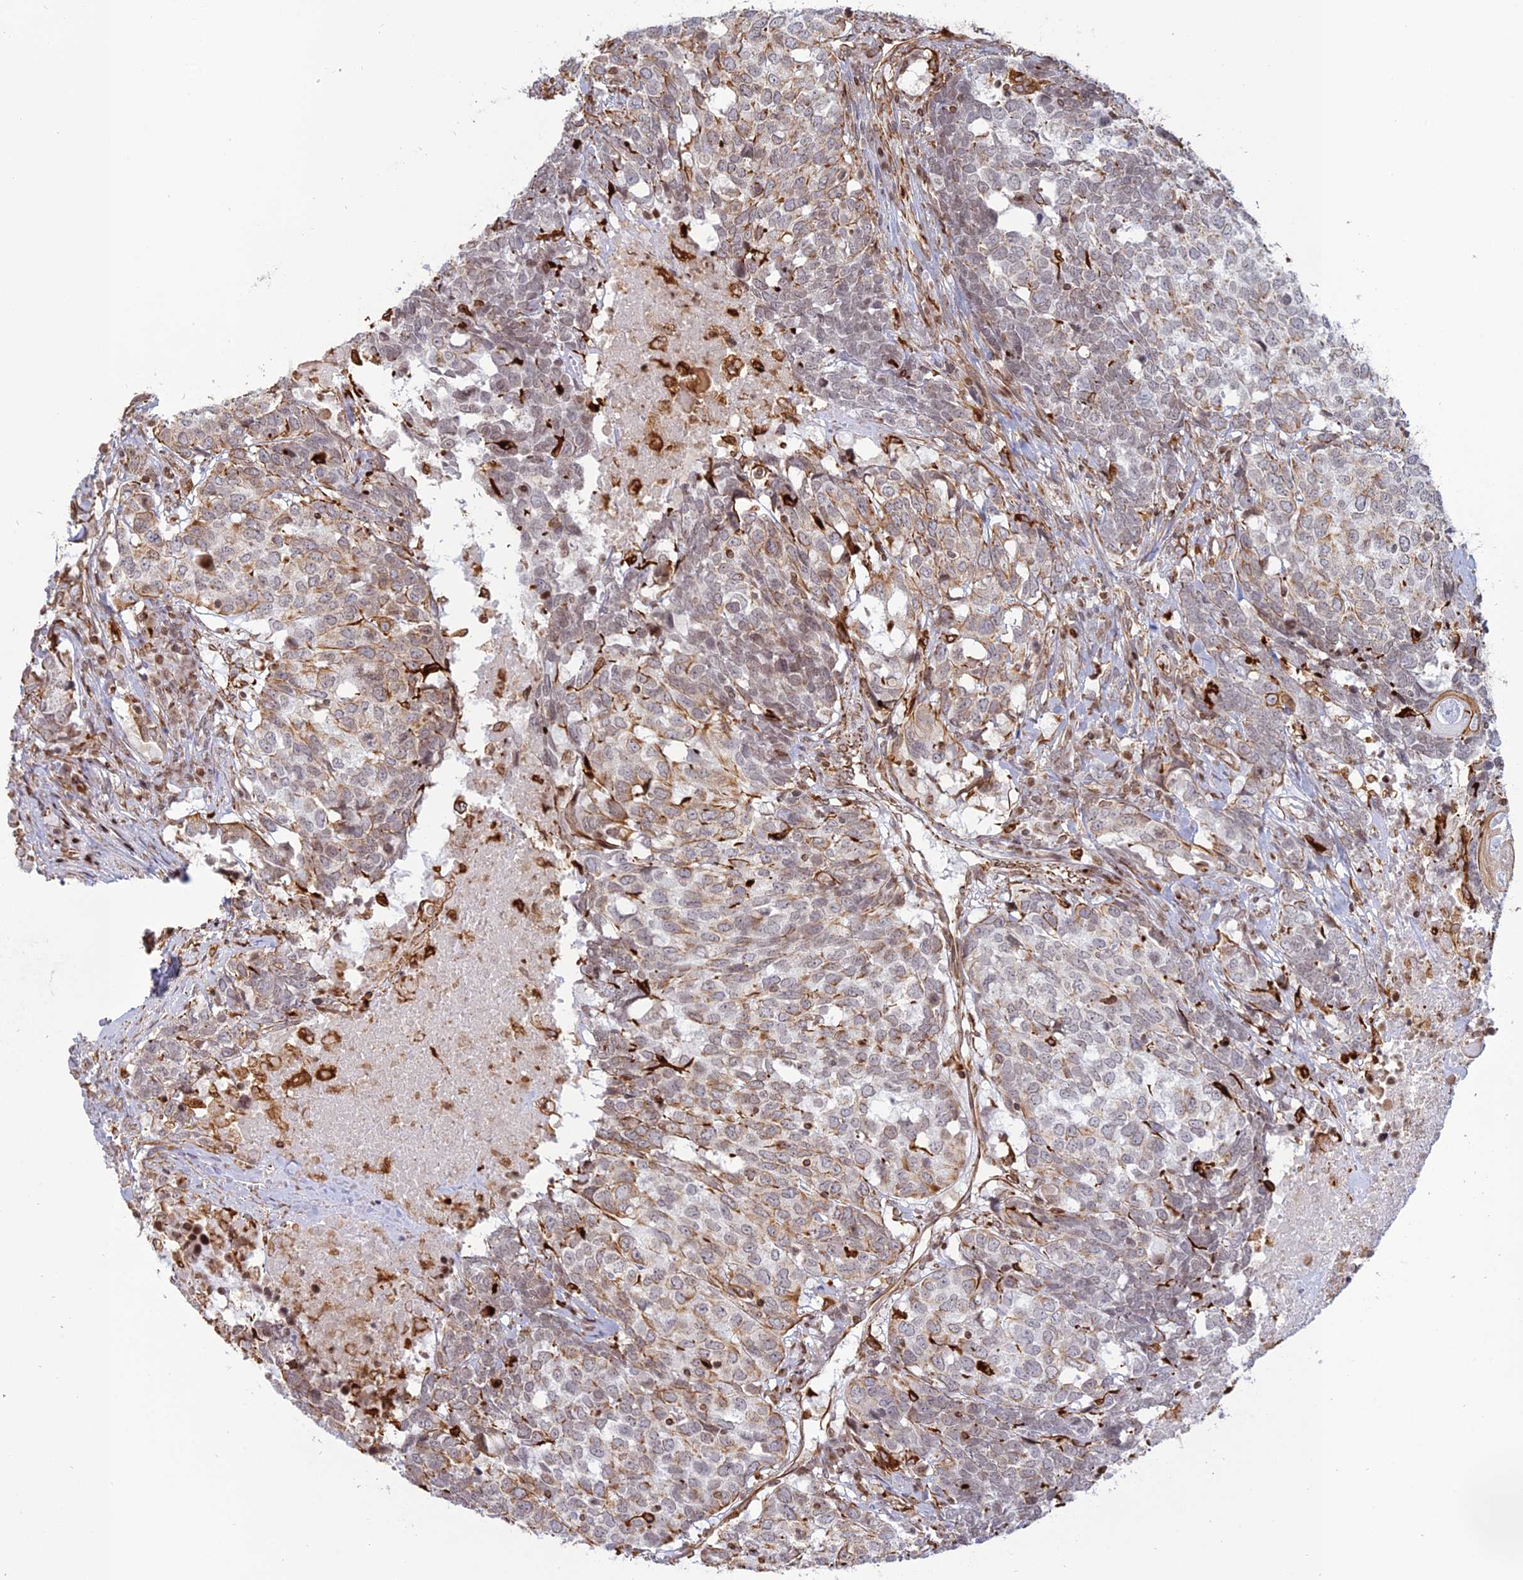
{"staining": {"intensity": "weak", "quantity": "<25%", "location": "cytoplasmic/membranous"}, "tissue": "head and neck cancer", "cell_type": "Tumor cells", "image_type": "cancer", "snomed": [{"axis": "morphology", "description": "Squamous cell carcinoma, NOS"}, {"axis": "topography", "description": "Head-Neck"}], "caption": "Immunohistochemistry (IHC) photomicrograph of head and neck squamous cell carcinoma stained for a protein (brown), which reveals no positivity in tumor cells. (Immunohistochemistry, brightfield microscopy, high magnification).", "gene": "APOBR", "patient": {"sex": "male", "age": 66}}